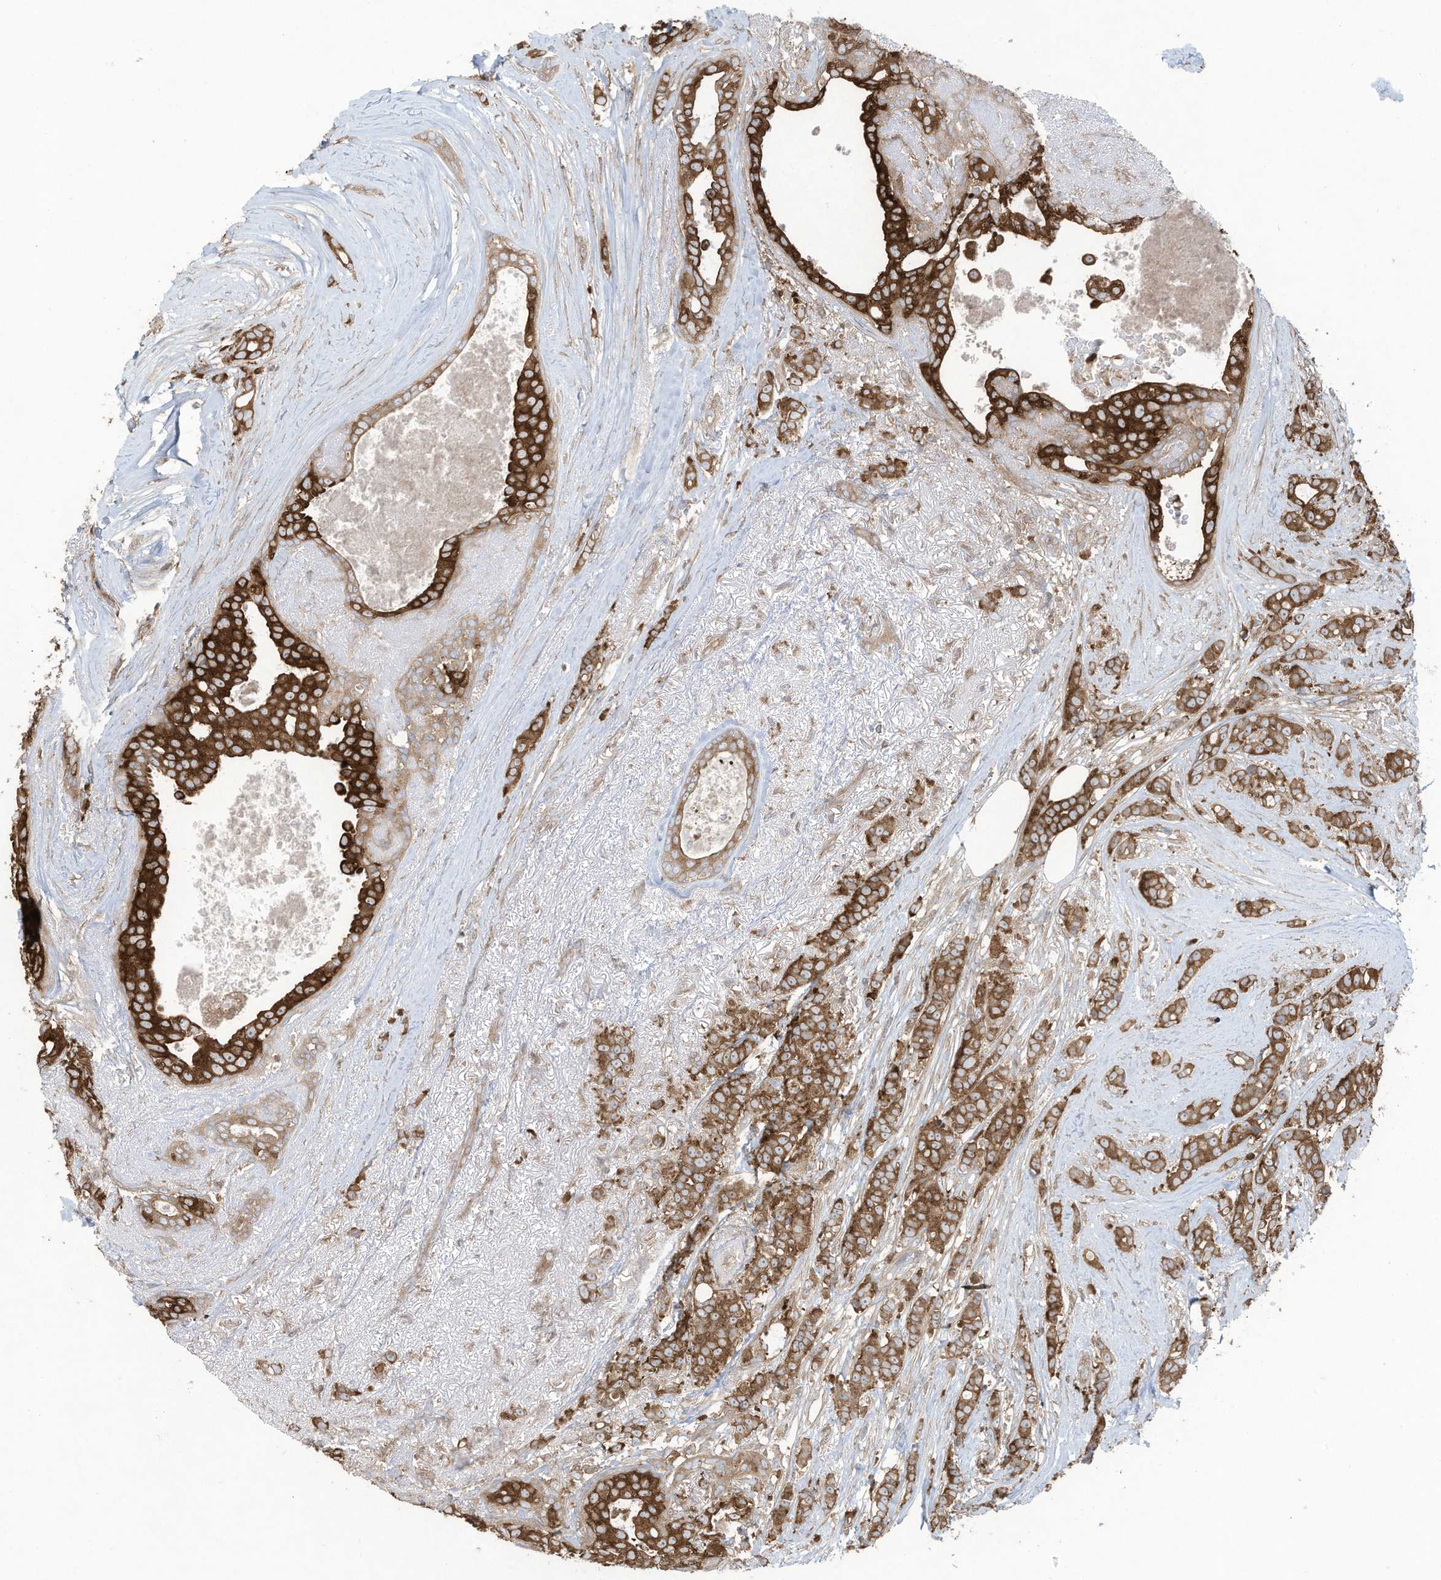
{"staining": {"intensity": "strong", "quantity": ">75%", "location": "cytoplasmic/membranous"}, "tissue": "breast cancer", "cell_type": "Tumor cells", "image_type": "cancer", "snomed": [{"axis": "morphology", "description": "Lobular carcinoma"}, {"axis": "topography", "description": "Breast"}], "caption": "Tumor cells reveal high levels of strong cytoplasmic/membranous positivity in about >75% of cells in human breast cancer.", "gene": "OLA1", "patient": {"sex": "female", "age": 51}}